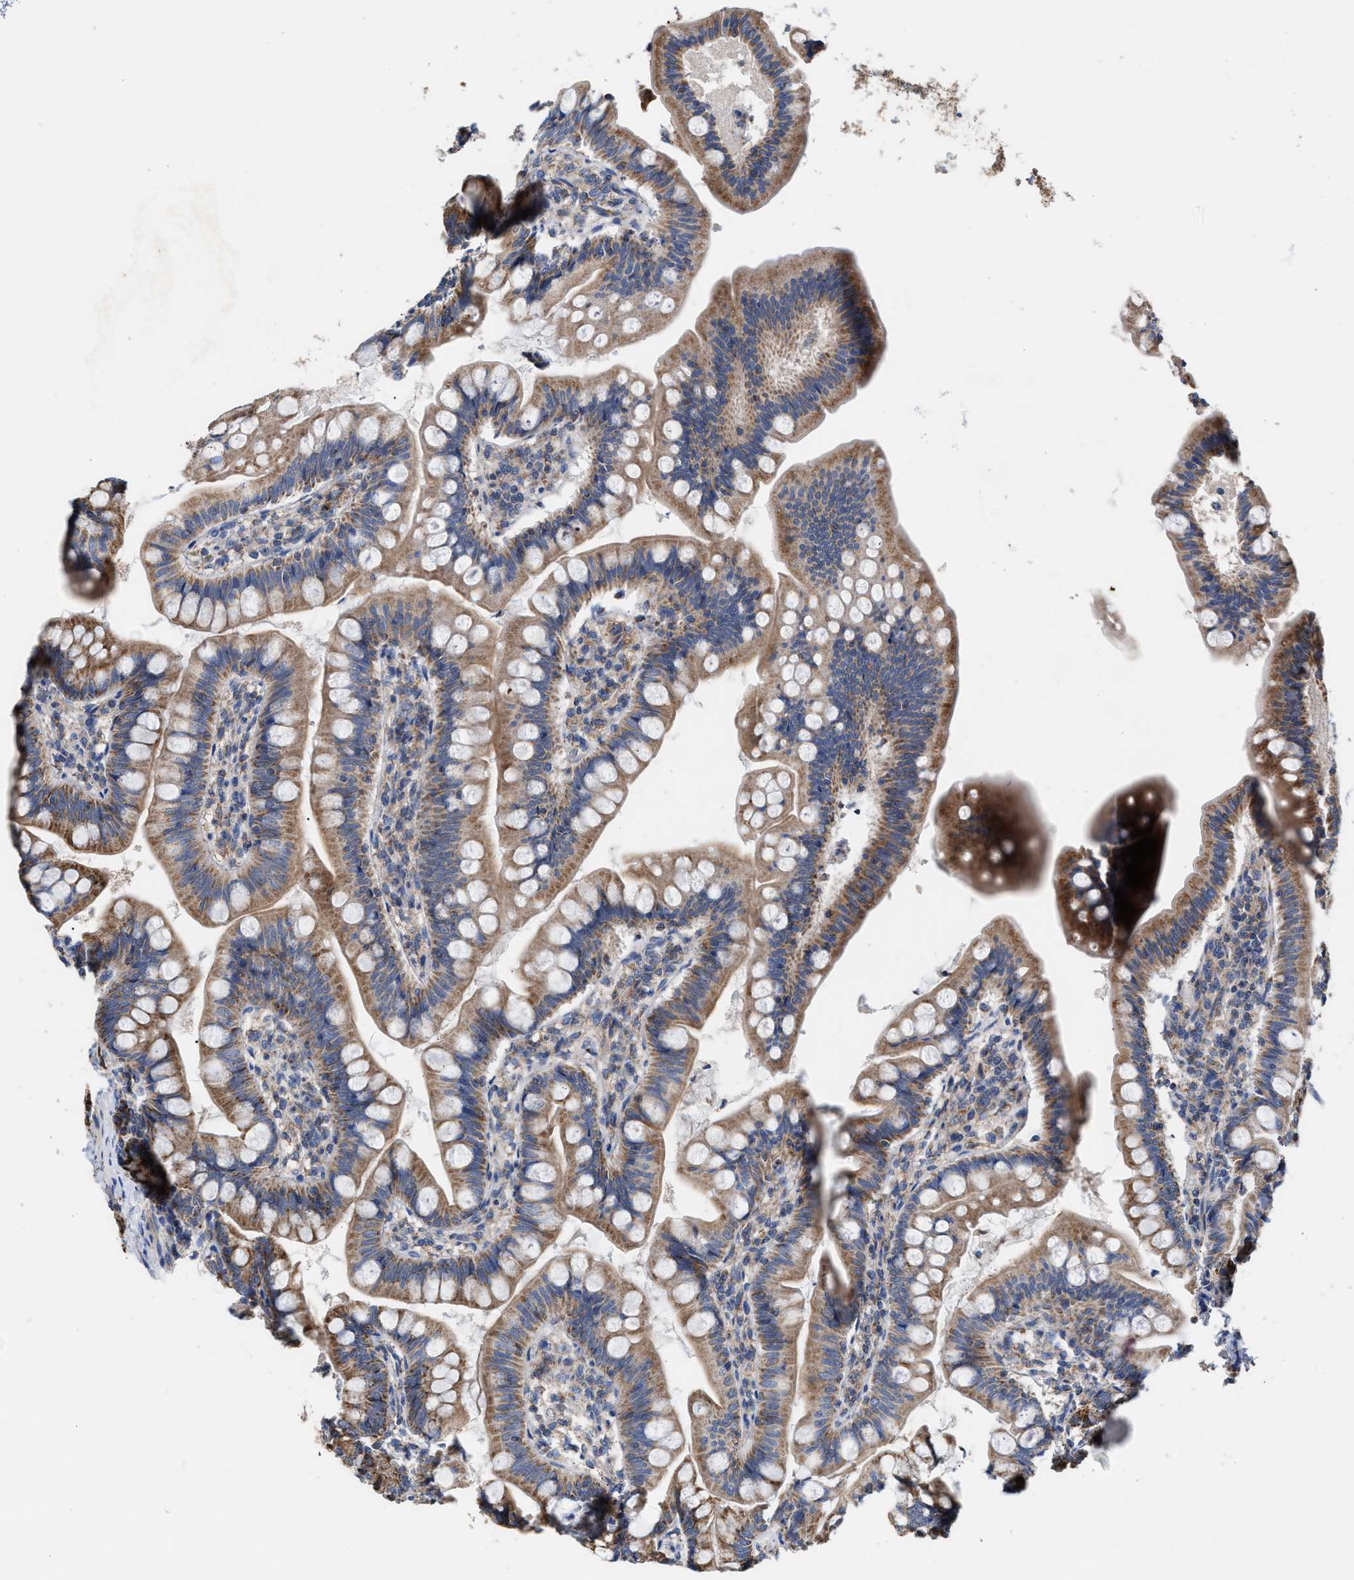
{"staining": {"intensity": "strong", "quantity": ">75%", "location": "cytoplasmic/membranous"}, "tissue": "small intestine", "cell_type": "Glandular cells", "image_type": "normal", "snomed": [{"axis": "morphology", "description": "Normal tissue, NOS"}, {"axis": "topography", "description": "Small intestine"}], "caption": "Unremarkable small intestine was stained to show a protein in brown. There is high levels of strong cytoplasmic/membranous expression in about >75% of glandular cells. (DAB IHC, brown staining for protein, blue staining for nuclei).", "gene": "MECR", "patient": {"sex": "male", "age": 7}}